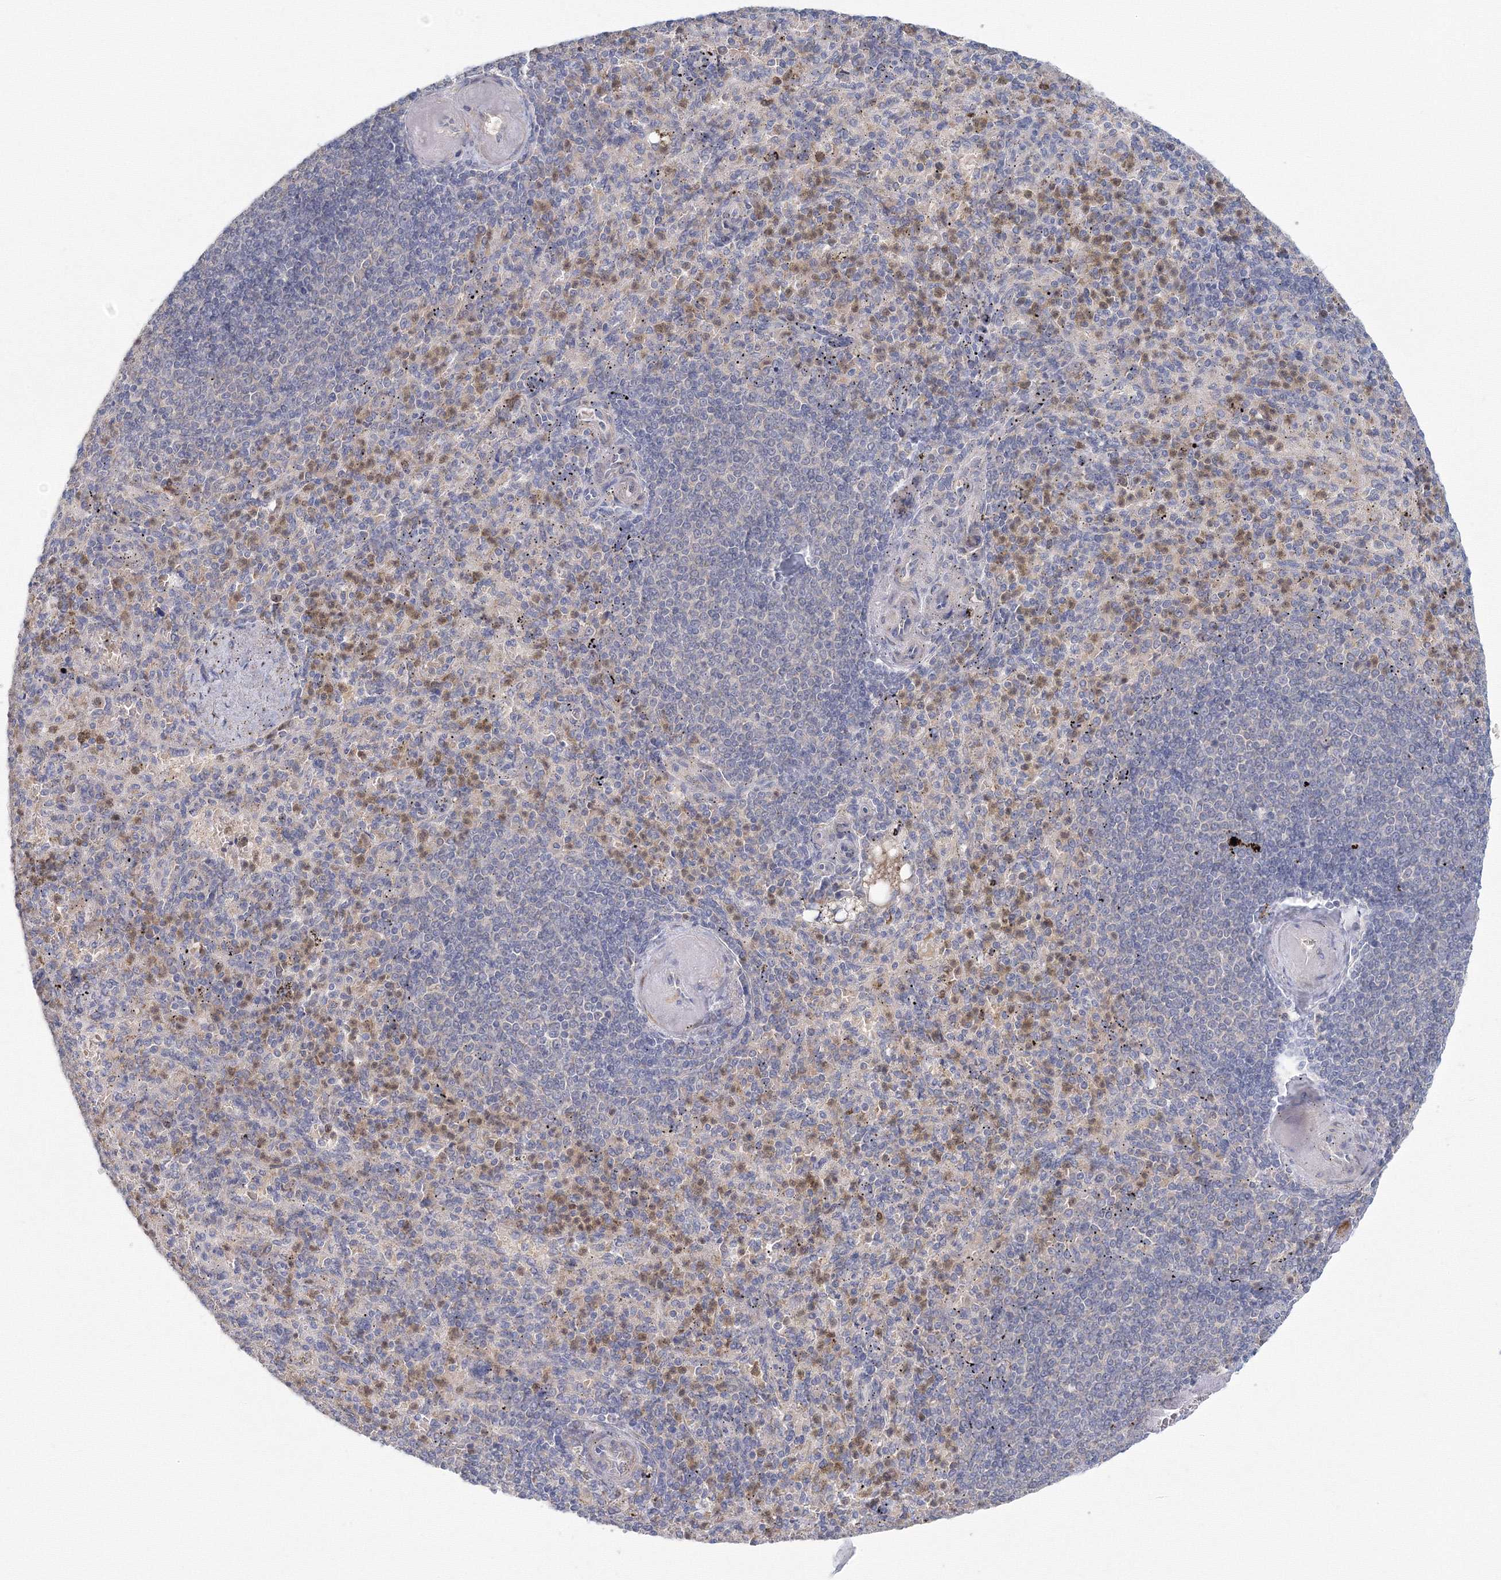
{"staining": {"intensity": "moderate", "quantity": "<25%", "location": "cytoplasmic/membranous"}, "tissue": "spleen", "cell_type": "Cells in red pulp", "image_type": "normal", "snomed": [{"axis": "morphology", "description": "Normal tissue, NOS"}, {"axis": "topography", "description": "Spleen"}], "caption": "Benign spleen shows moderate cytoplasmic/membranous positivity in approximately <25% of cells in red pulp (IHC, brightfield microscopy, high magnification)..", "gene": "TACC2", "patient": {"sex": "female", "age": 74}}